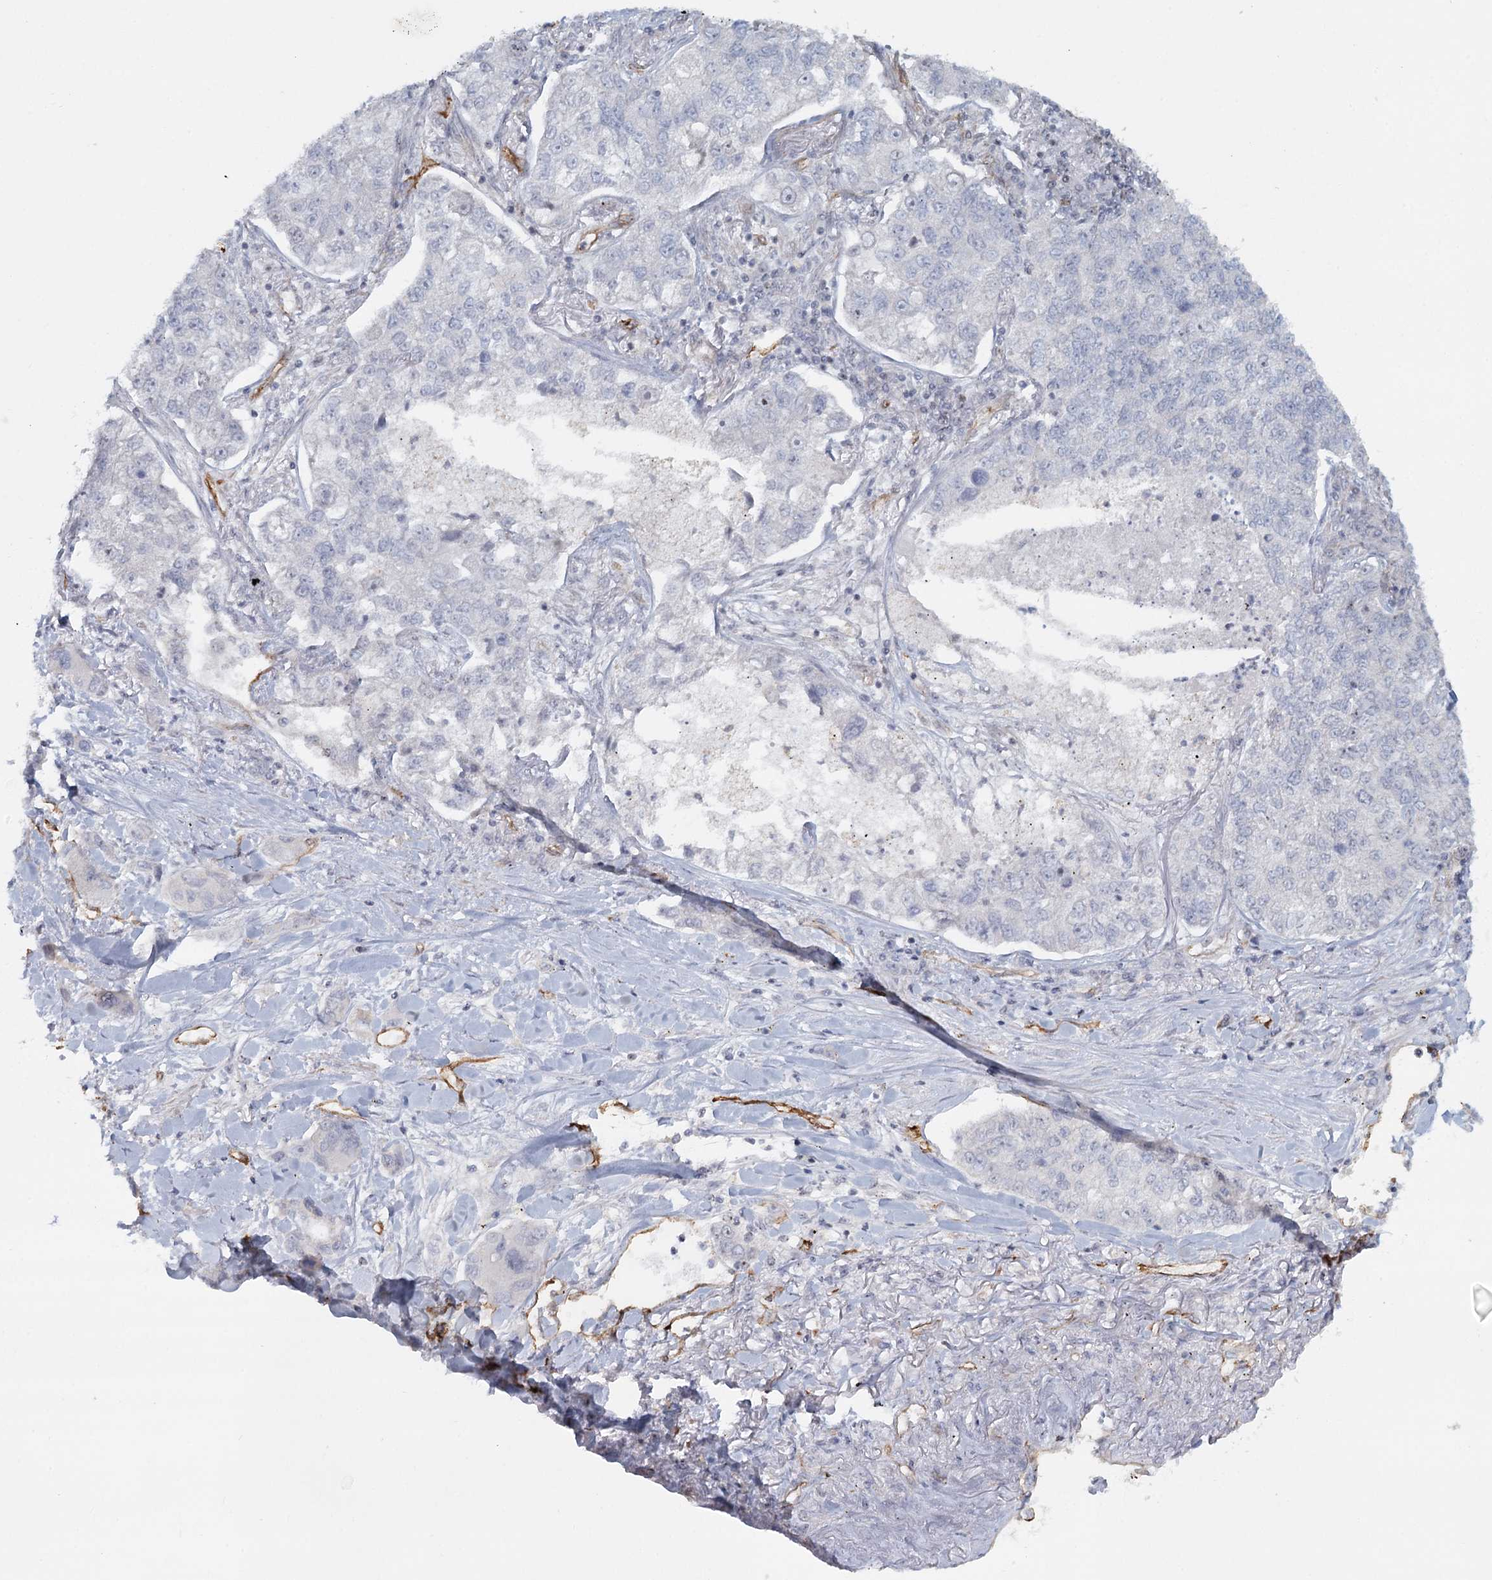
{"staining": {"intensity": "negative", "quantity": "none", "location": "none"}, "tissue": "lung cancer", "cell_type": "Tumor cells", "image_type": "cancer", "snomed": [{"axis": "morphology", "description": "Adenocarcinoma, NOS"}, {"axis": "topography", "description": "Lung"}], "caption": "Photomicrograph shows no significant protein staining in tumor cells of lung cancer (adenocarcinoma).", "gene": "ZFYVE28", "patient": {"sex": "male", "age": 49}}